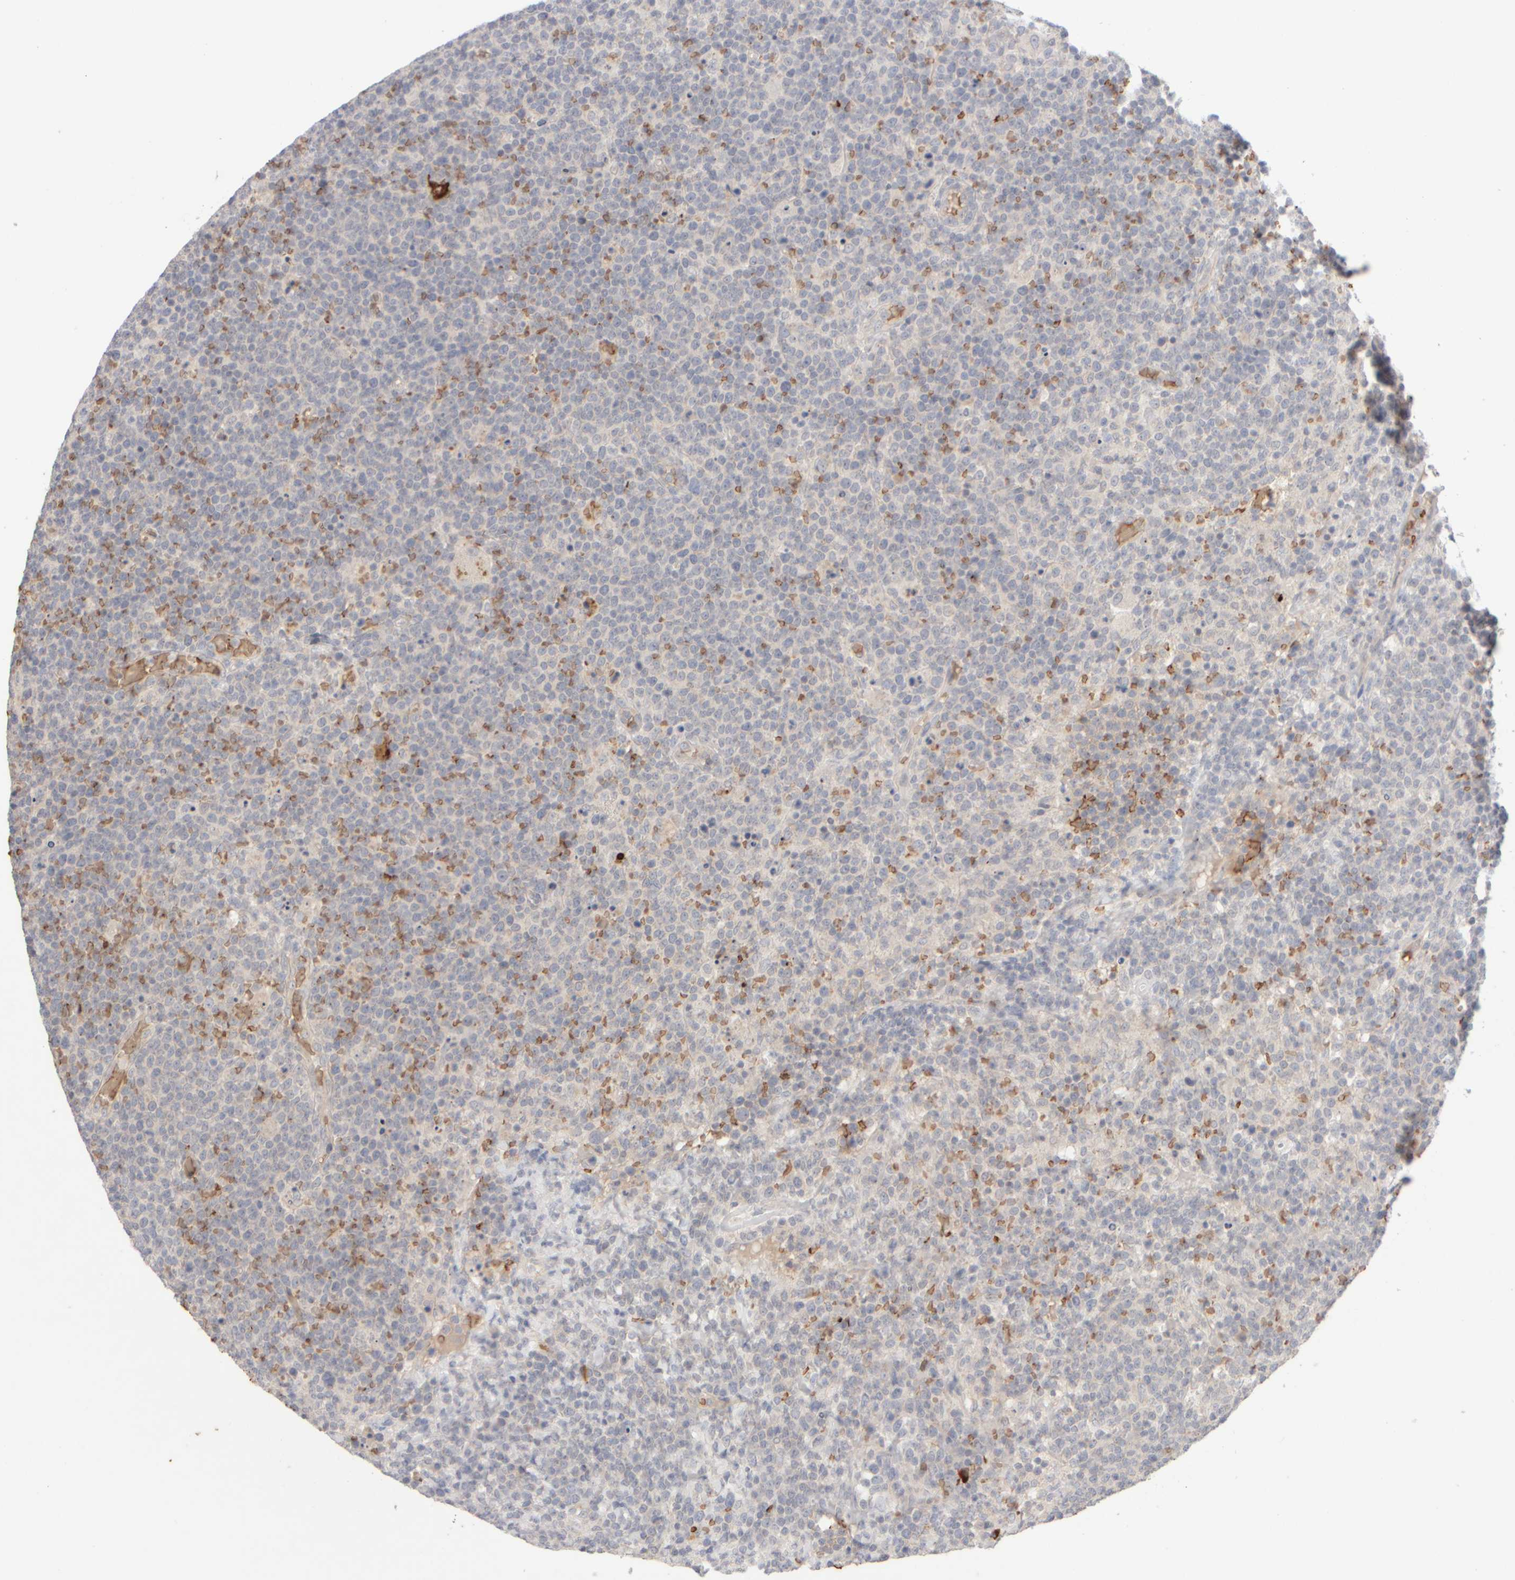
{"staining": {"intensity": "negative", "quantity": "none", "location": "none"}, "tissue": "lymphoma", "cell_type": "Tumor cells", "image_type": "cancer", "snomed": [{"axis": "morphology", "description": "Malignant lymphoma, non-Hodgkin's type, High grade"}, {"axis": "topography", "description": "Lymph node"}], "caption": "Malignant lymphoma, non-Hodgkin's type (high-grade) stained for a protein using immunohistochemistry displays no positivity tumor cells.", "gene": "MST1", "patient": {"sex": "male", "age": 61}}